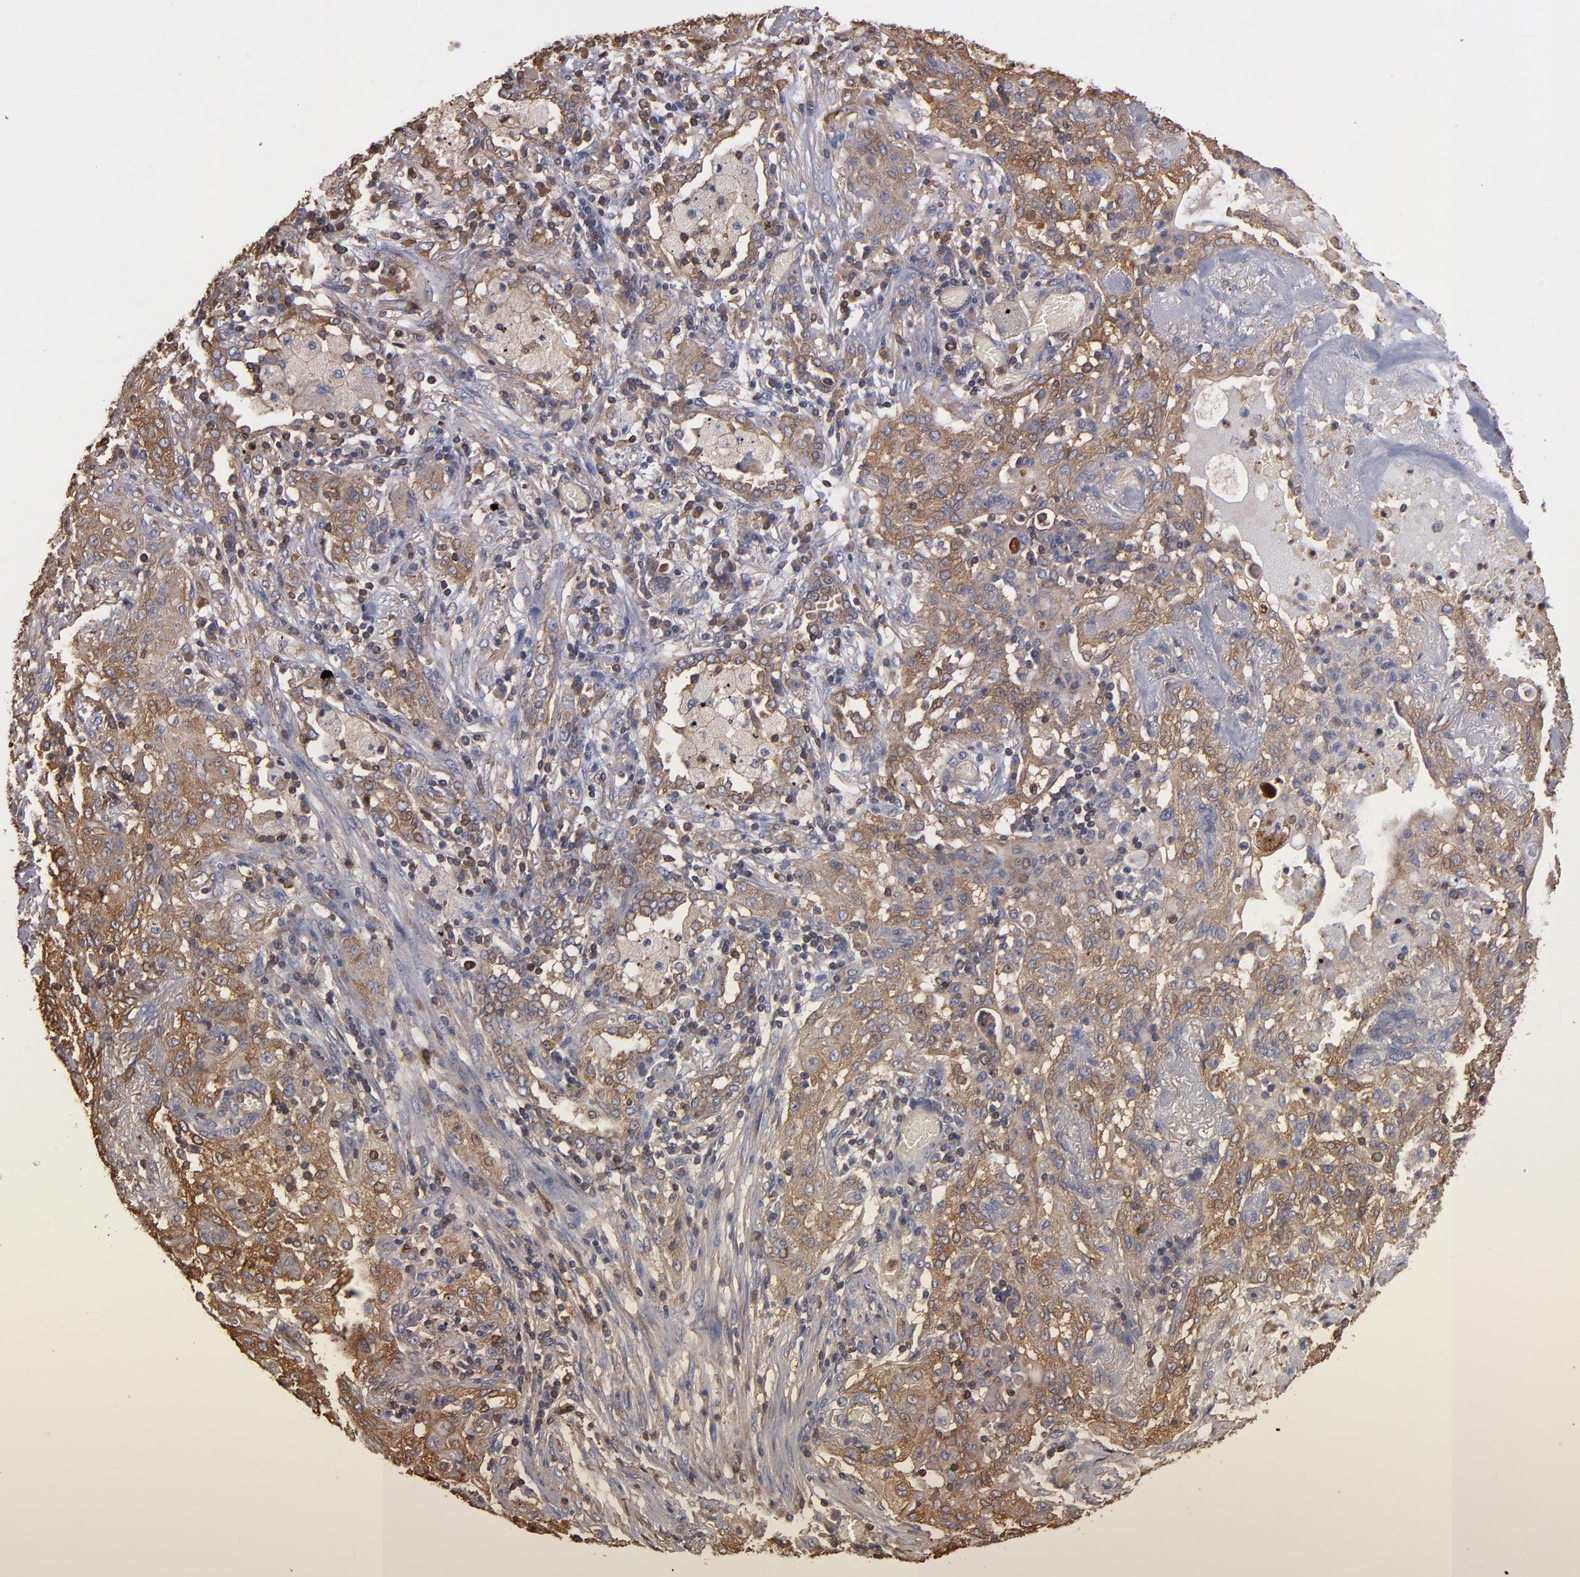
{"staining": {"intensity": "weak", "quantity": ">75%", "location": "cytoplasmic/membranous"}, "tissue": "lung cancer", "cell_type": "Tumor cells", "image_type": "cancer", "snomed": [{"axis": "morphology", "description": "Squamous cell carcinoma, NOS"}, {"axis": "topography", "description": "Lung"}], "caption": "Lung cancer (squamous cell carcinoma) tissue shows weak cytoplasmic/membranous expression in approximately >75% of tumor cells", "gene": "ACTN4", "patient": {"sex": "female", "age": 47}}